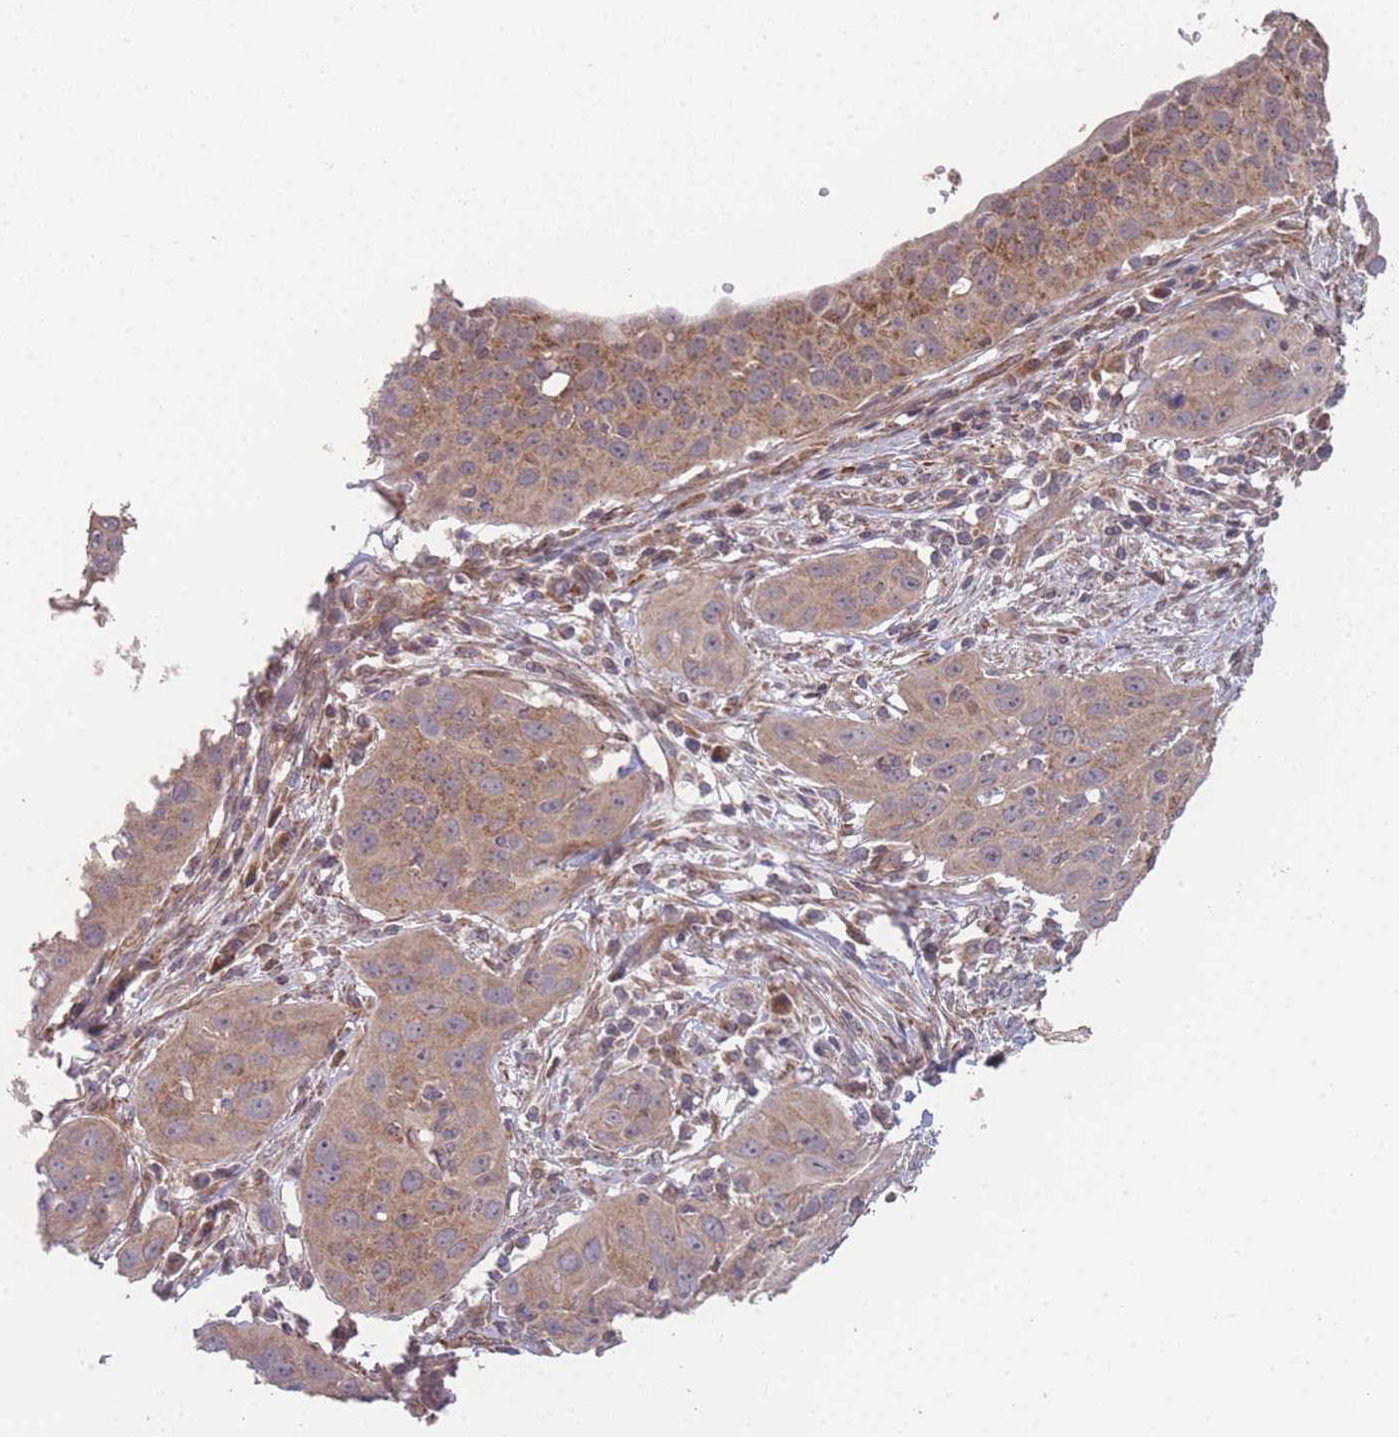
{"staining": {"intensity": "moderate", "quantity": "25%-75%", "location": "cytoplasmic/membranous"}, "tissue": "cervical cancer", "cell_type": "Tumor cells", "image_type": "cancer", "snomed": [{"axis": "morphology", "description": "Squamous cell carcinoma, NOS"}, {"axis": "topography", "description": "Cervix"}], "caption": "Squamous cell carcinoma (cervical) tissue exhibits moderate cytoplasmic/membranous positivity in approximately 25%-75% of tumor cells", "gene": "PXMP4", "patient": {"sex": "female", "age": 36}}